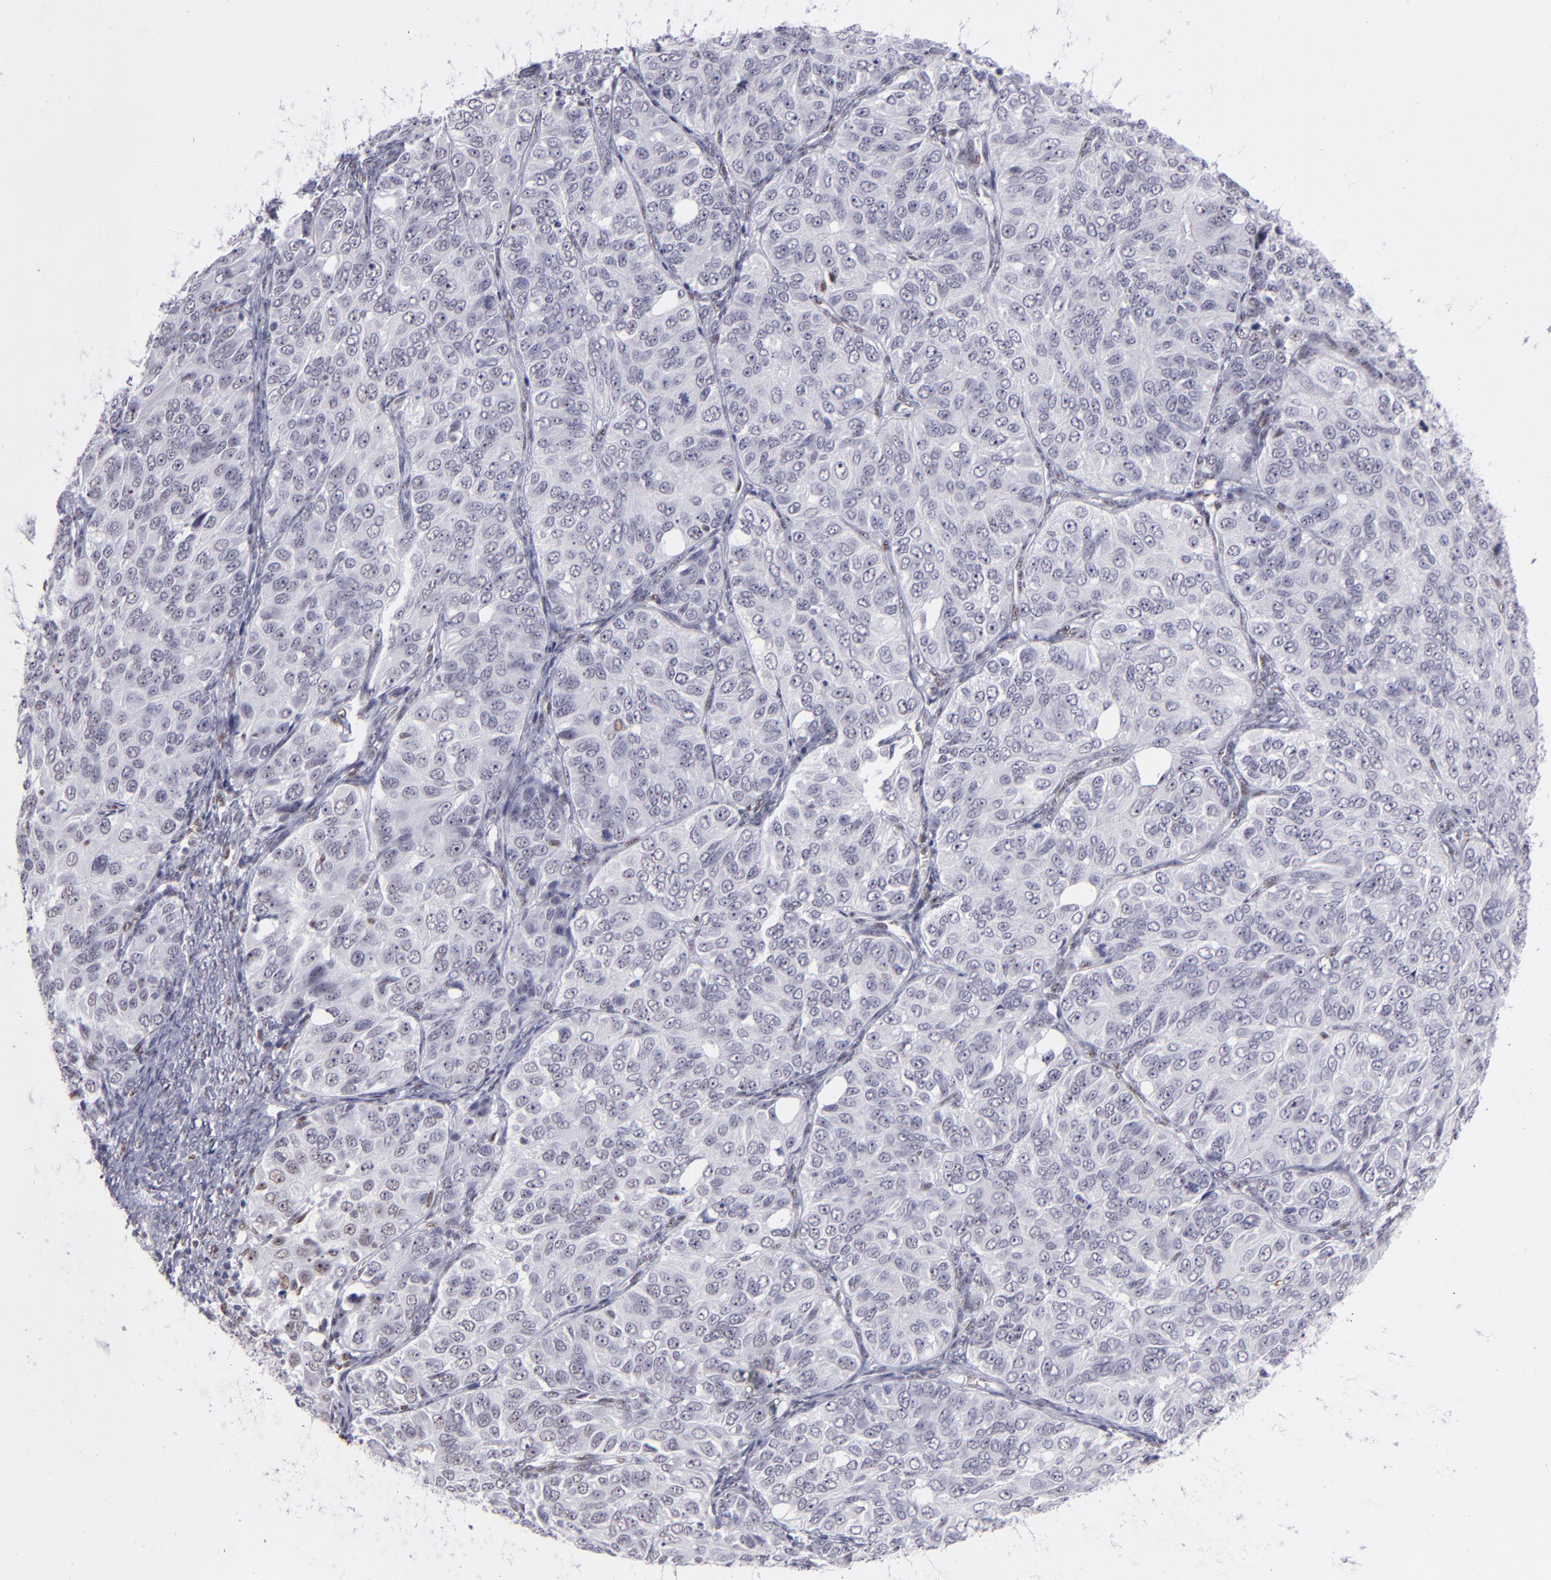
{"staining": {"intensity": "negative", "quantity": "none", "location": "none"}, "tissue": "ovarian cancer", "cell_type": "Tumor cells", "image_type": "cancer", "snomed": [{"axis": "morphology", "description": "Carcinoma, endometroid"}, {"axis": "topography", "description": "Ovary"}], "caption": "High magnification brightfield microscopy of endometroid carcinoma (ovarian) stained with DAB (brown) and counterstained with hematoxylin (blue): tumor cells show no significant positivity. (DAB (3,3'-diaminobenzidine) immunohistochemistry (IHC) visualized using brightfield microscopy, high magnification).", "gene": "TOP3A", "patient": {"sex": "female", "age": 51}}